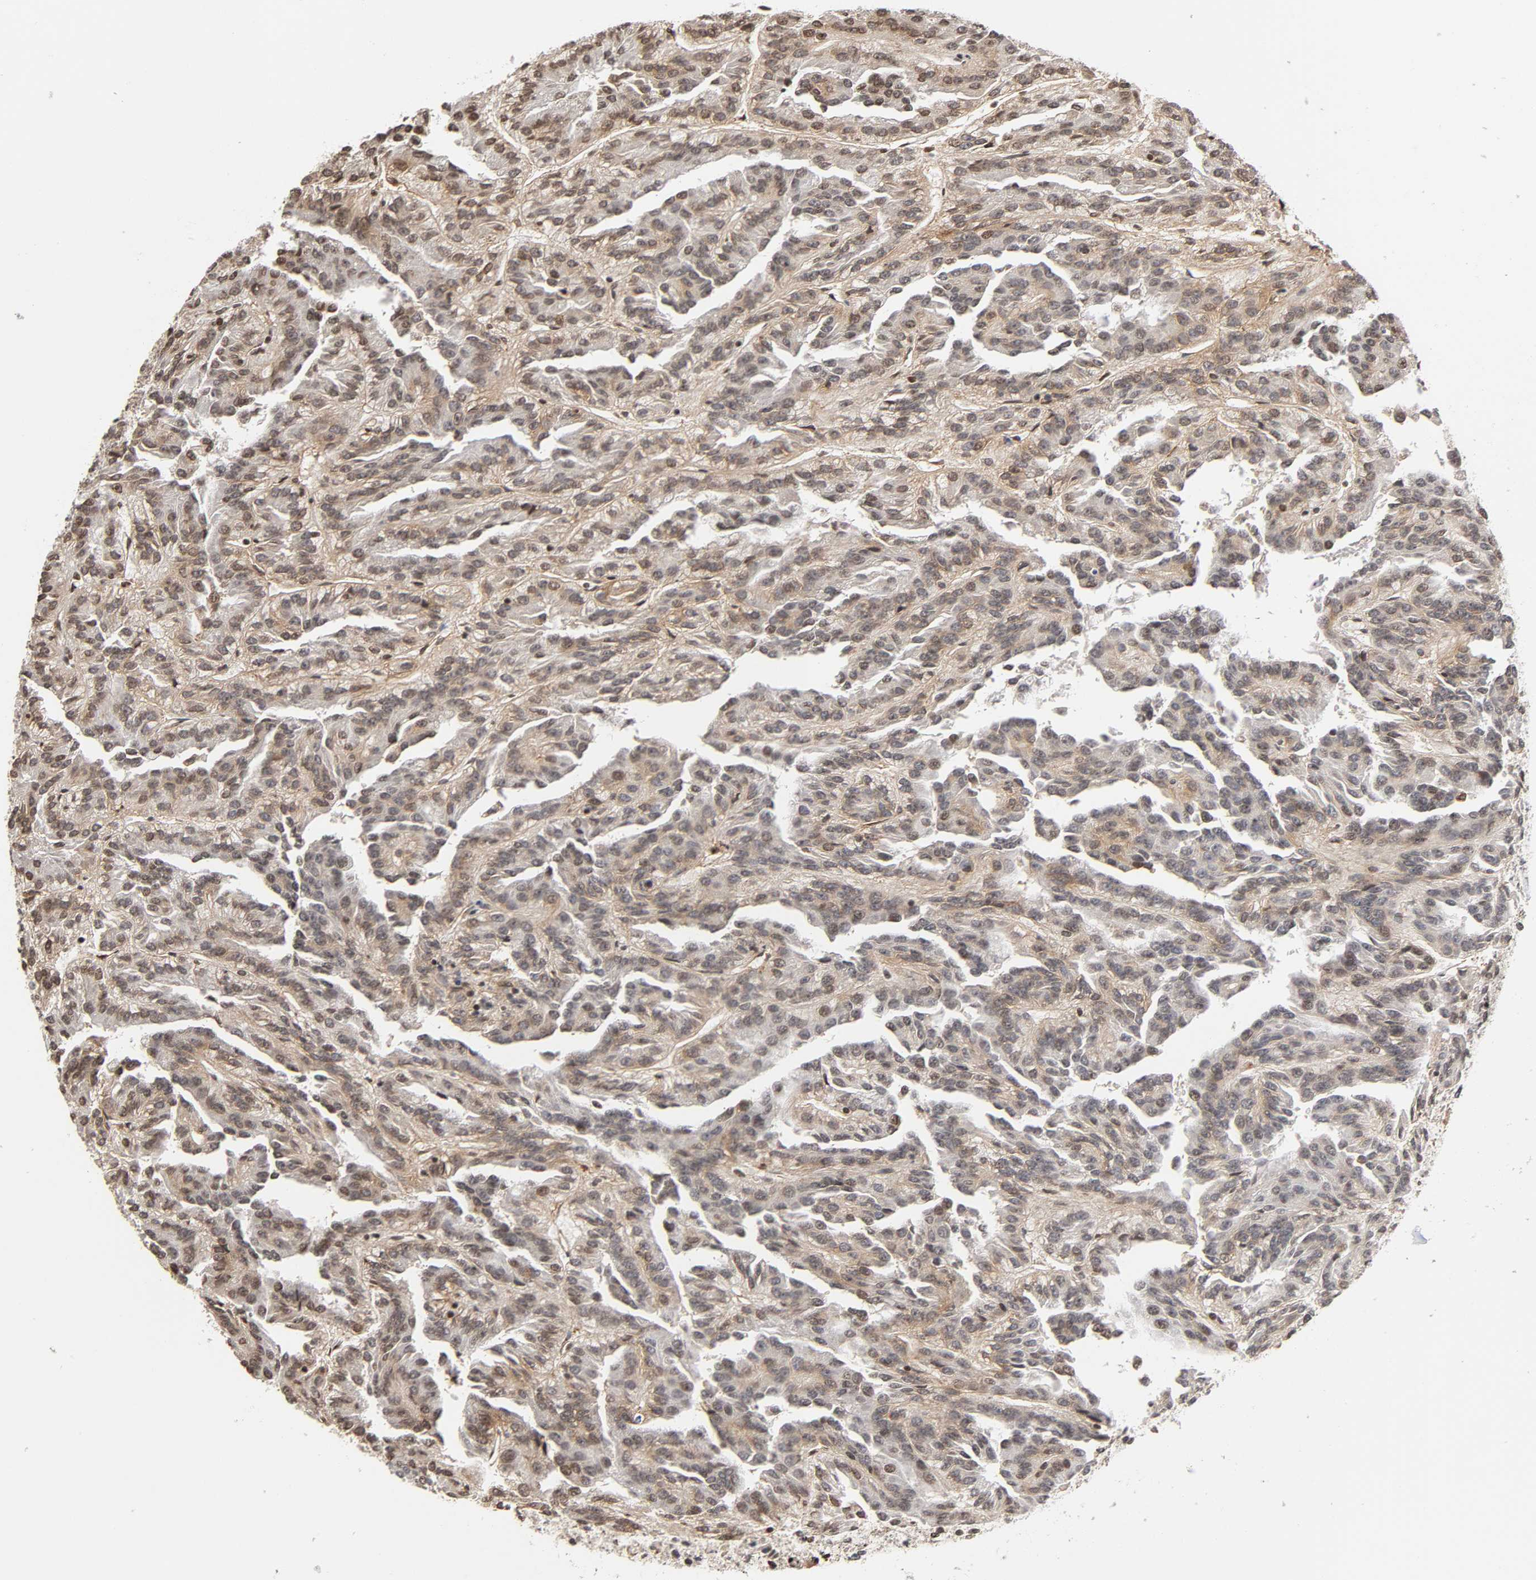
{"staining": {"intensity": "negative", "quantity": "none", "location": "none"}, "tissue": "renal cancer", "cell_type": "Tumor cells", "image_type": "cancer", "snomed": [{"axis": "morphology", "description": "Adenocarcinoma, NOS"}, {"axis": "topography", "description": "Kidney"}], "caption": "Immunohistochemistry (IHC) of adenocarcinoma (renal) exhibits no staining in tumor cells.", "gene": "ITGAV", "patient": {"sex": "male", "age": 46}}